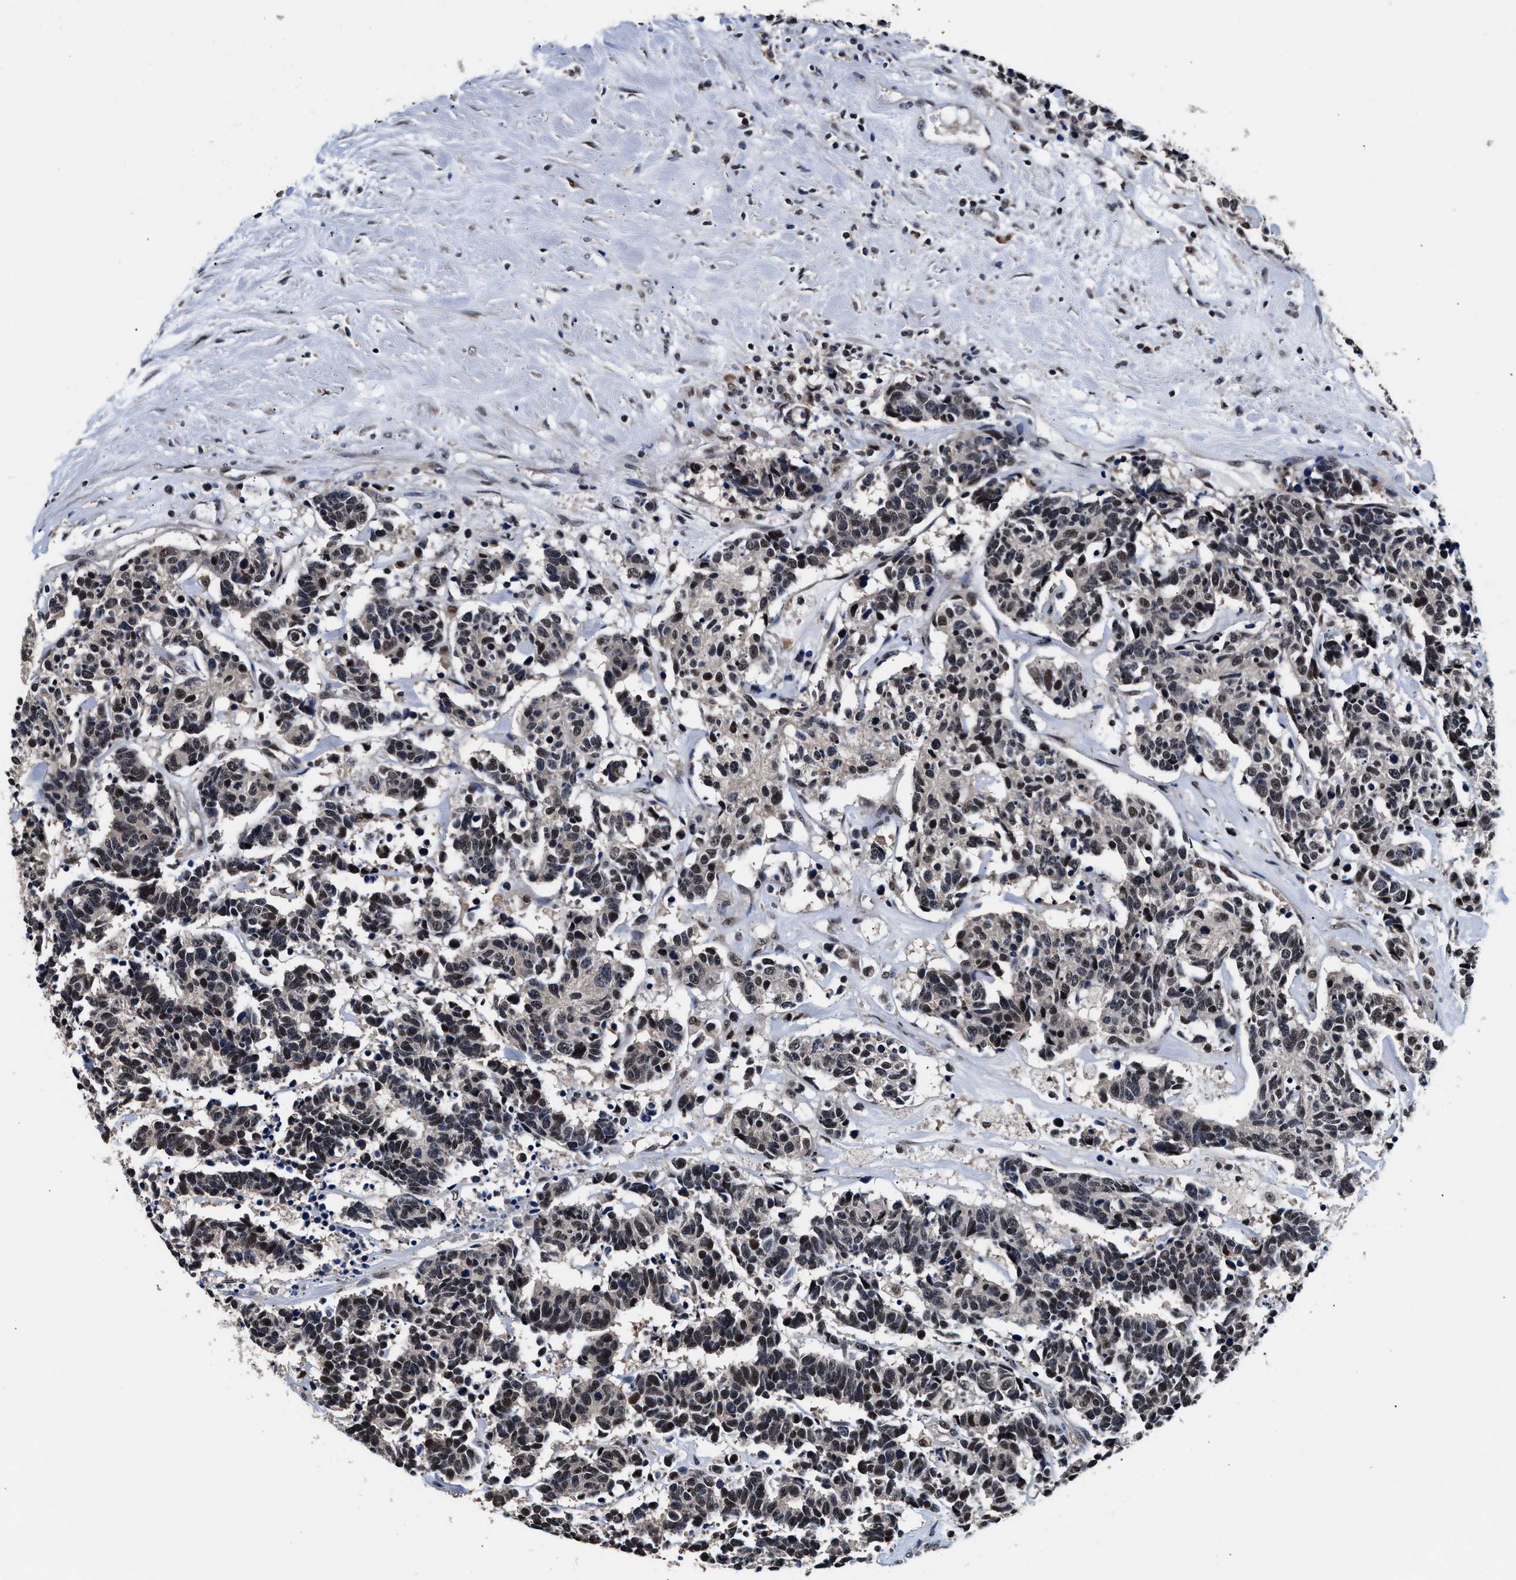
{"staining": {"intensity": "moderate", "quantity": ">75%", "location": "nuclear"}, "tissue": "carcinoid", "cell_type": "Tumor cells", "image_type": "cancer", "snomed": [{"axis": "morphology", "description": "Carcinoma, NOS"}, {"axis": "morphology", "description": "Carcinoid, malignant, NOS"}, {"axis": "topography", "description": "Urinary bladder"}], "caption": "This image reveals immunohistochemistry (IHC) staining of human carcinoma, with medium moderate nuclear positivity in about >75% of tumor cells.", "gene": "USP16", "patient": {"sex": "male", "age": 57}}